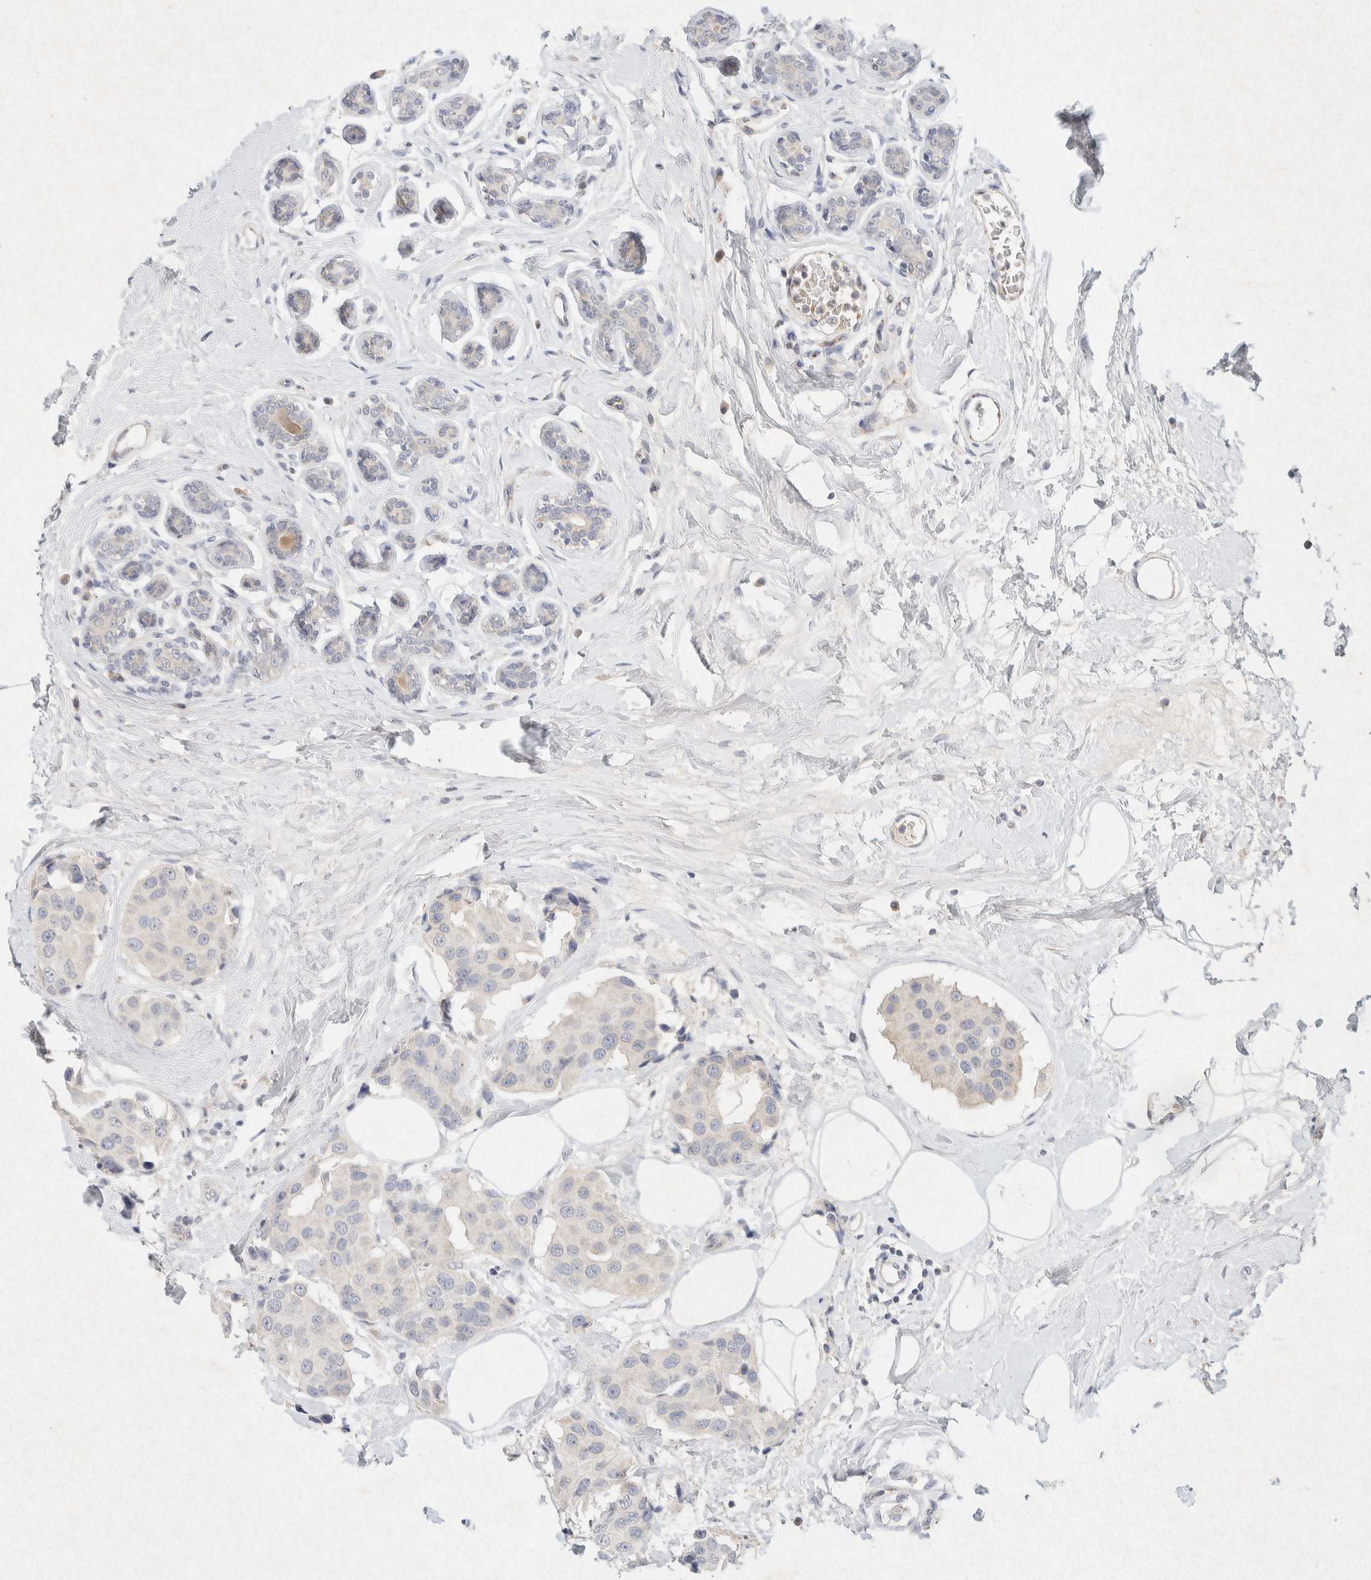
{"staining": {"intensity": "negative", "quantity": "none", "location": "none"}, "tissue": "breast cancer", "cell_type": "Tumor cells", "image_type": "cancer", "snomed": [{"axis": "morphology", "description": "Normal tissue, NOS"}, {"axis": "morphology", "description": "Duct carcinoma"}, {"axis": "topography", "description": "Breast"}], "caption": "Immunohistochemical staining of breast cancer (invasive ductal carcinoma) exhibits no significant positivity in tumor cells. Nuclei are stained in blue.", "gene": "GNAI1", "patient": {"sex": "female", "age": 39}}